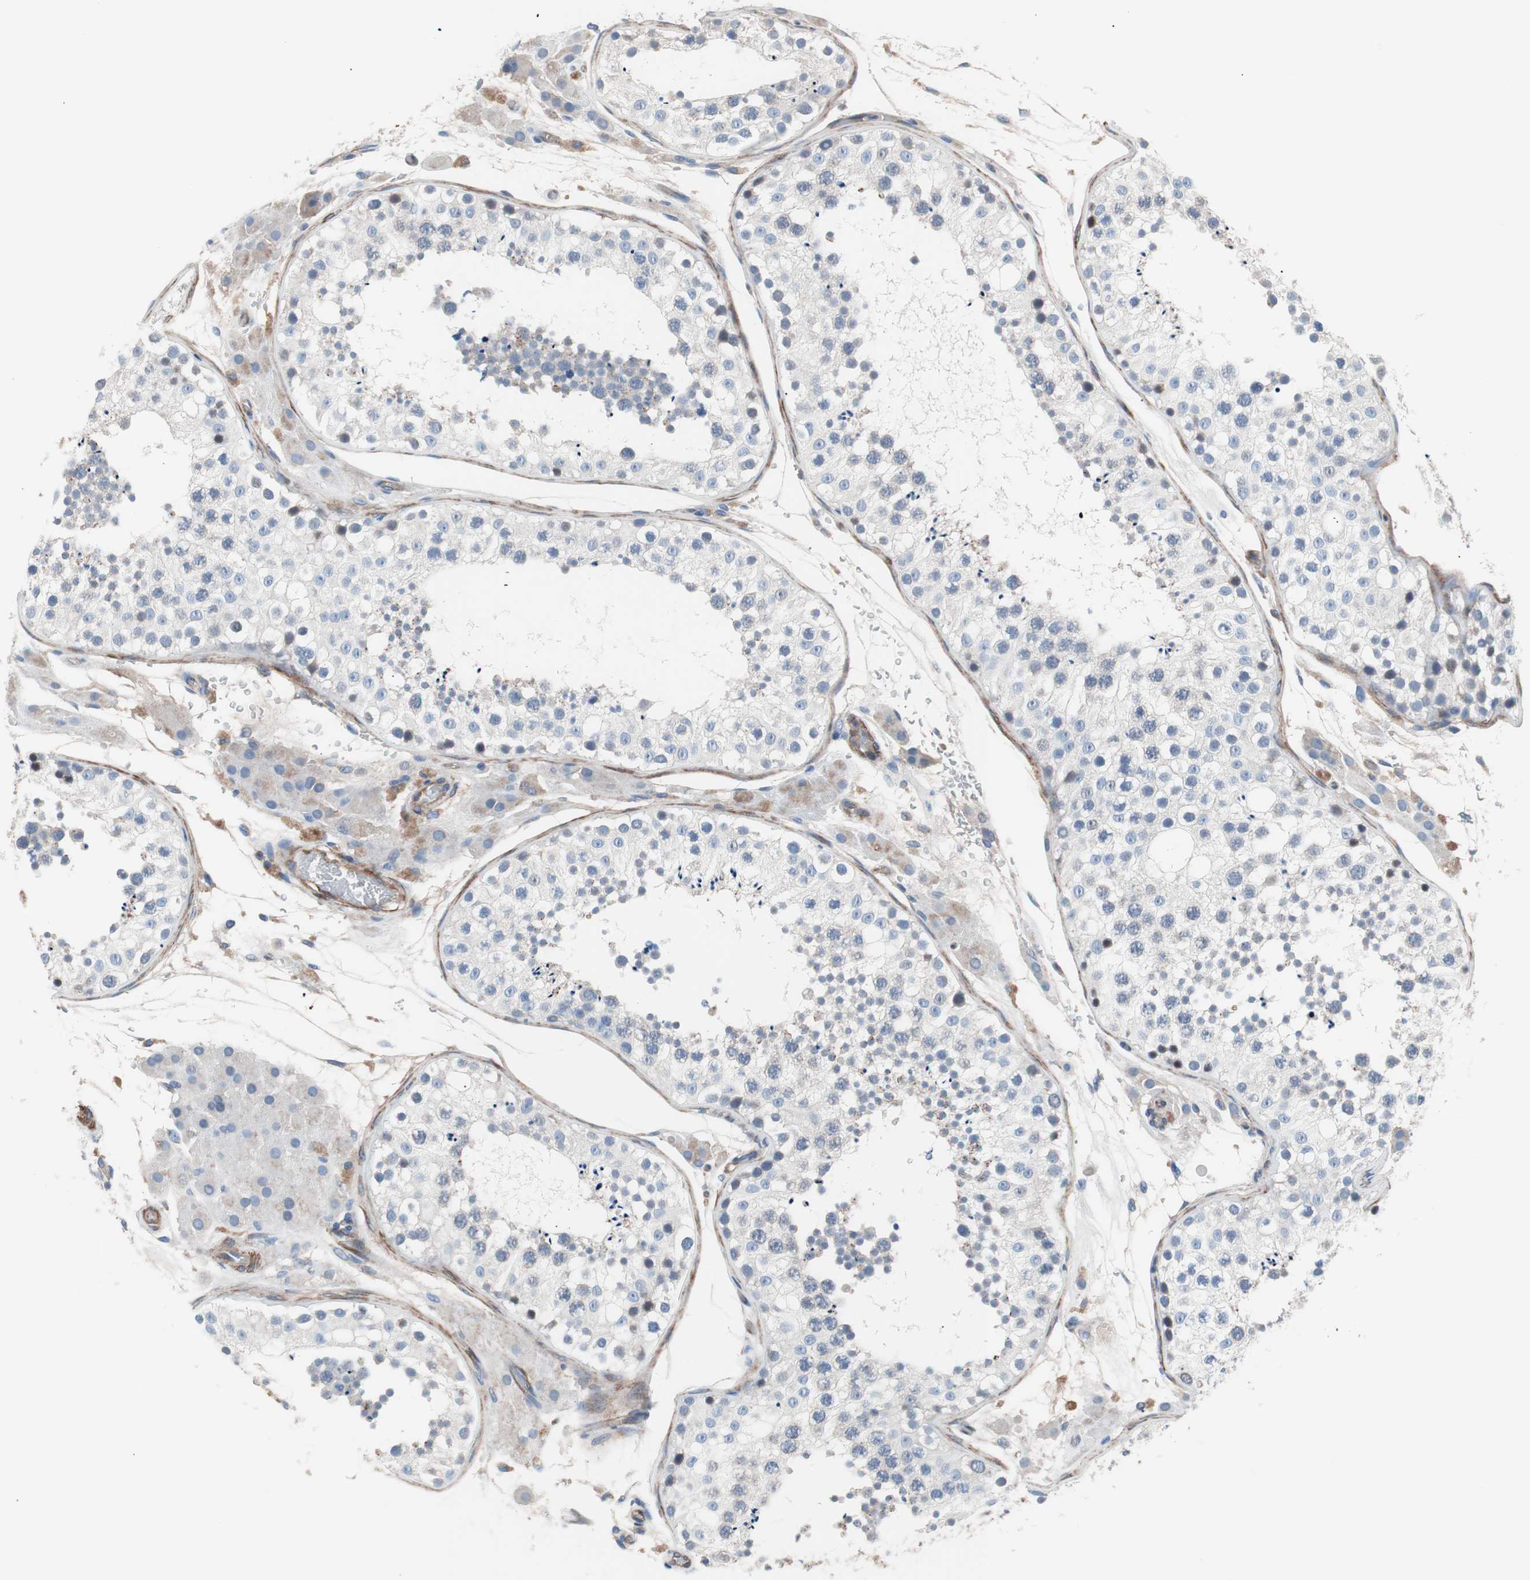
{"staining": {"intensity": "negative", "quantity": "none", "location": "none"}, "tissue": "testis", "cell_type": "Cells in seminiferous ducts", "image_type": "normal", "snomed": [{"axis": "morphology", "description": "Normal tissue, NOS"}, {"axis": "topography", "description": "Testis"}], "caption": "There is no significant staining in cells in seminiferous ducts of testis.", "gene": "GPR160", "patient": {"sex": "male", "age": 26}}